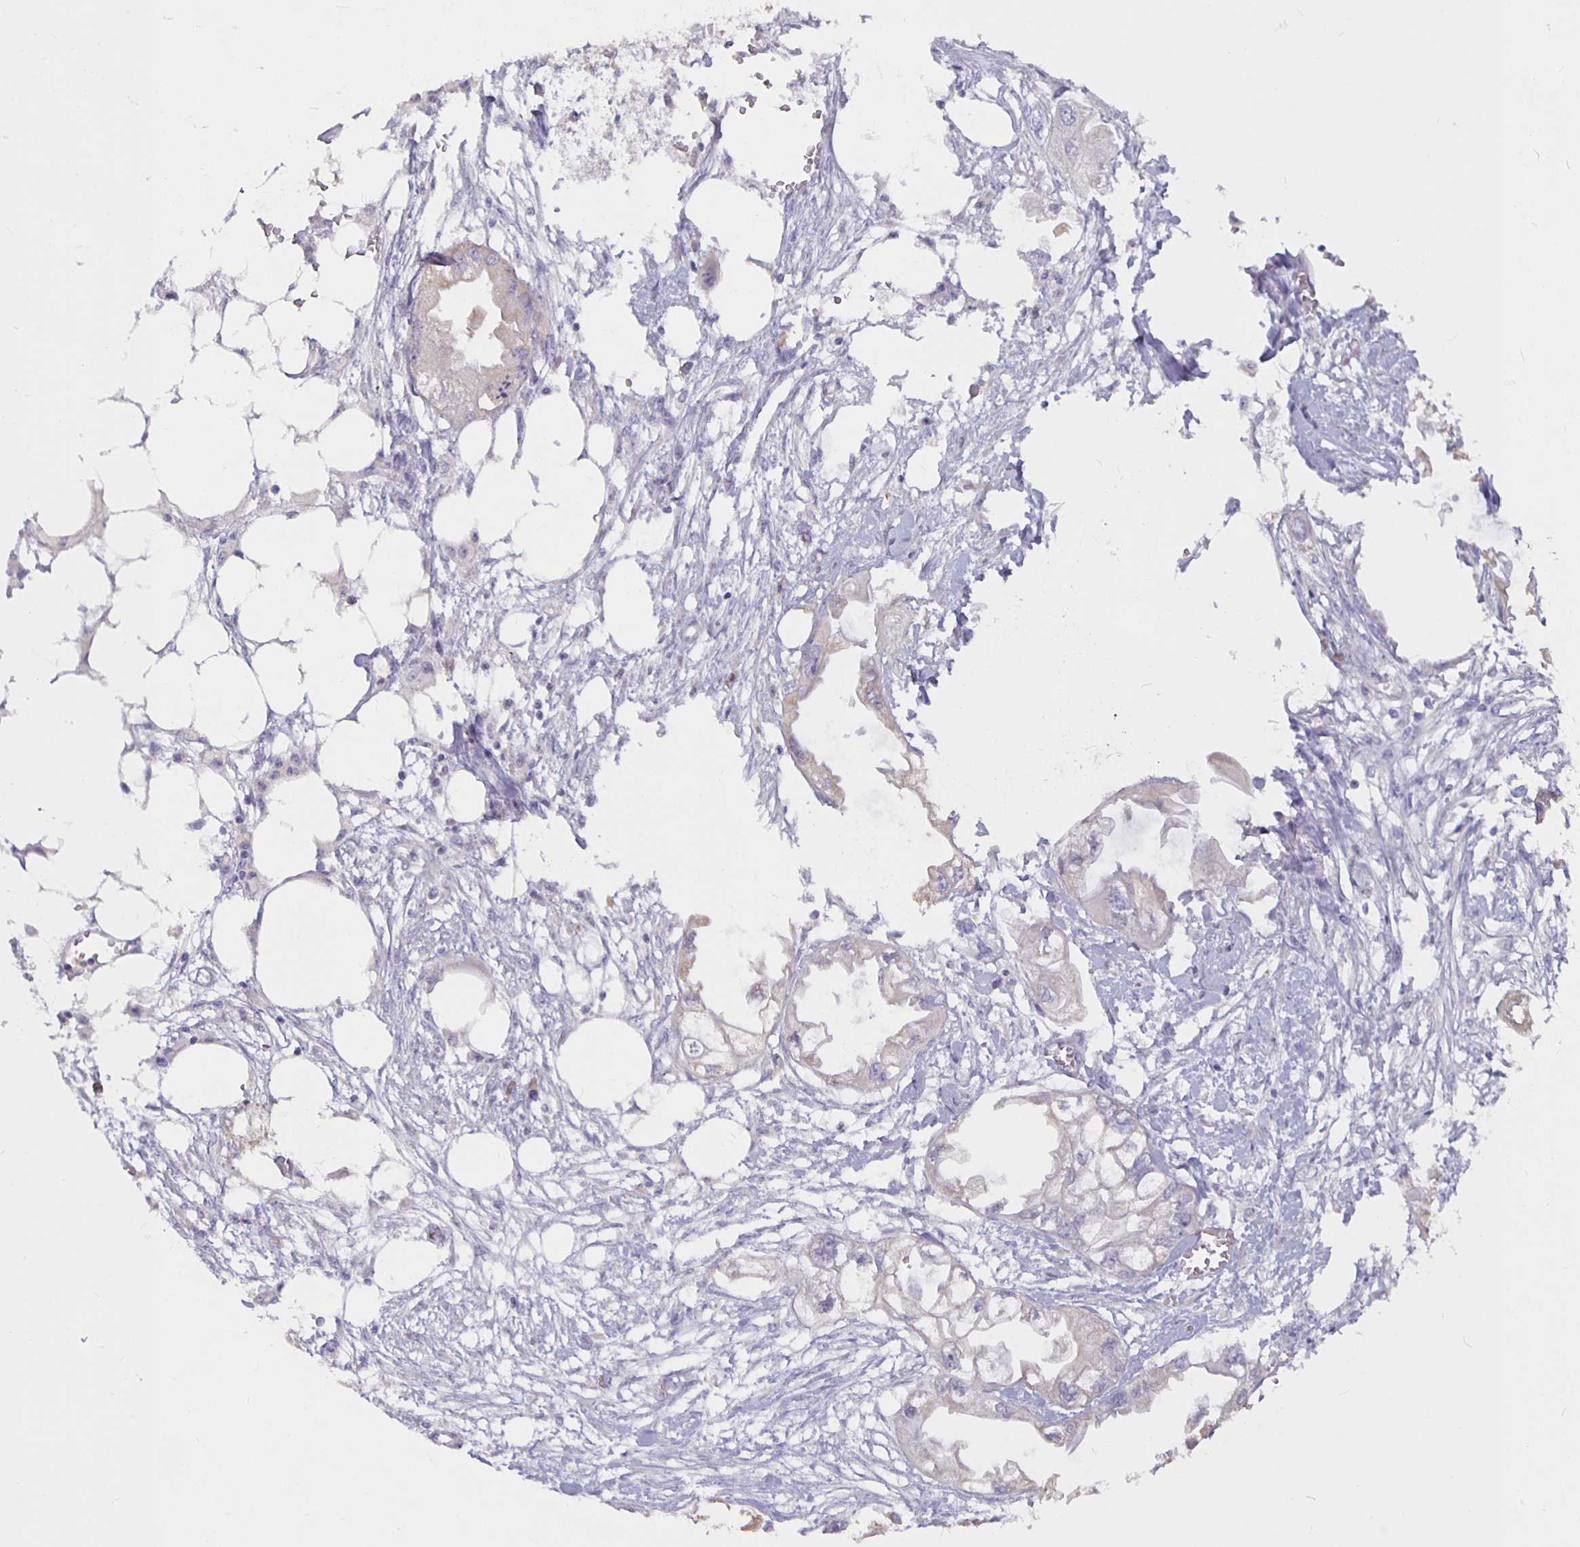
{"staining": {"intensity": "negative", "quantity": "none", "location": "none"}, "tissue": "endometrial cancer", "cell_type": "Tumor cells", "image_type": "cancer", "snomed": [{"axis": "morphology", "description": "Adenocarcinoma, NOS"}, {"axis": "morphology", "description": "Adenocarcinoma, metastatic, NOS"}, {"axis": "topography", "description": "Adipose tissue"}, {"axis": "topography", "description": "Endometrium"}], "caption": "Endometrial cancer was stained to show a protein in brown. There is no significant staining in tumor cells.", "gene": "GPX4", "patient": {"sex": "female", "age": 67}}